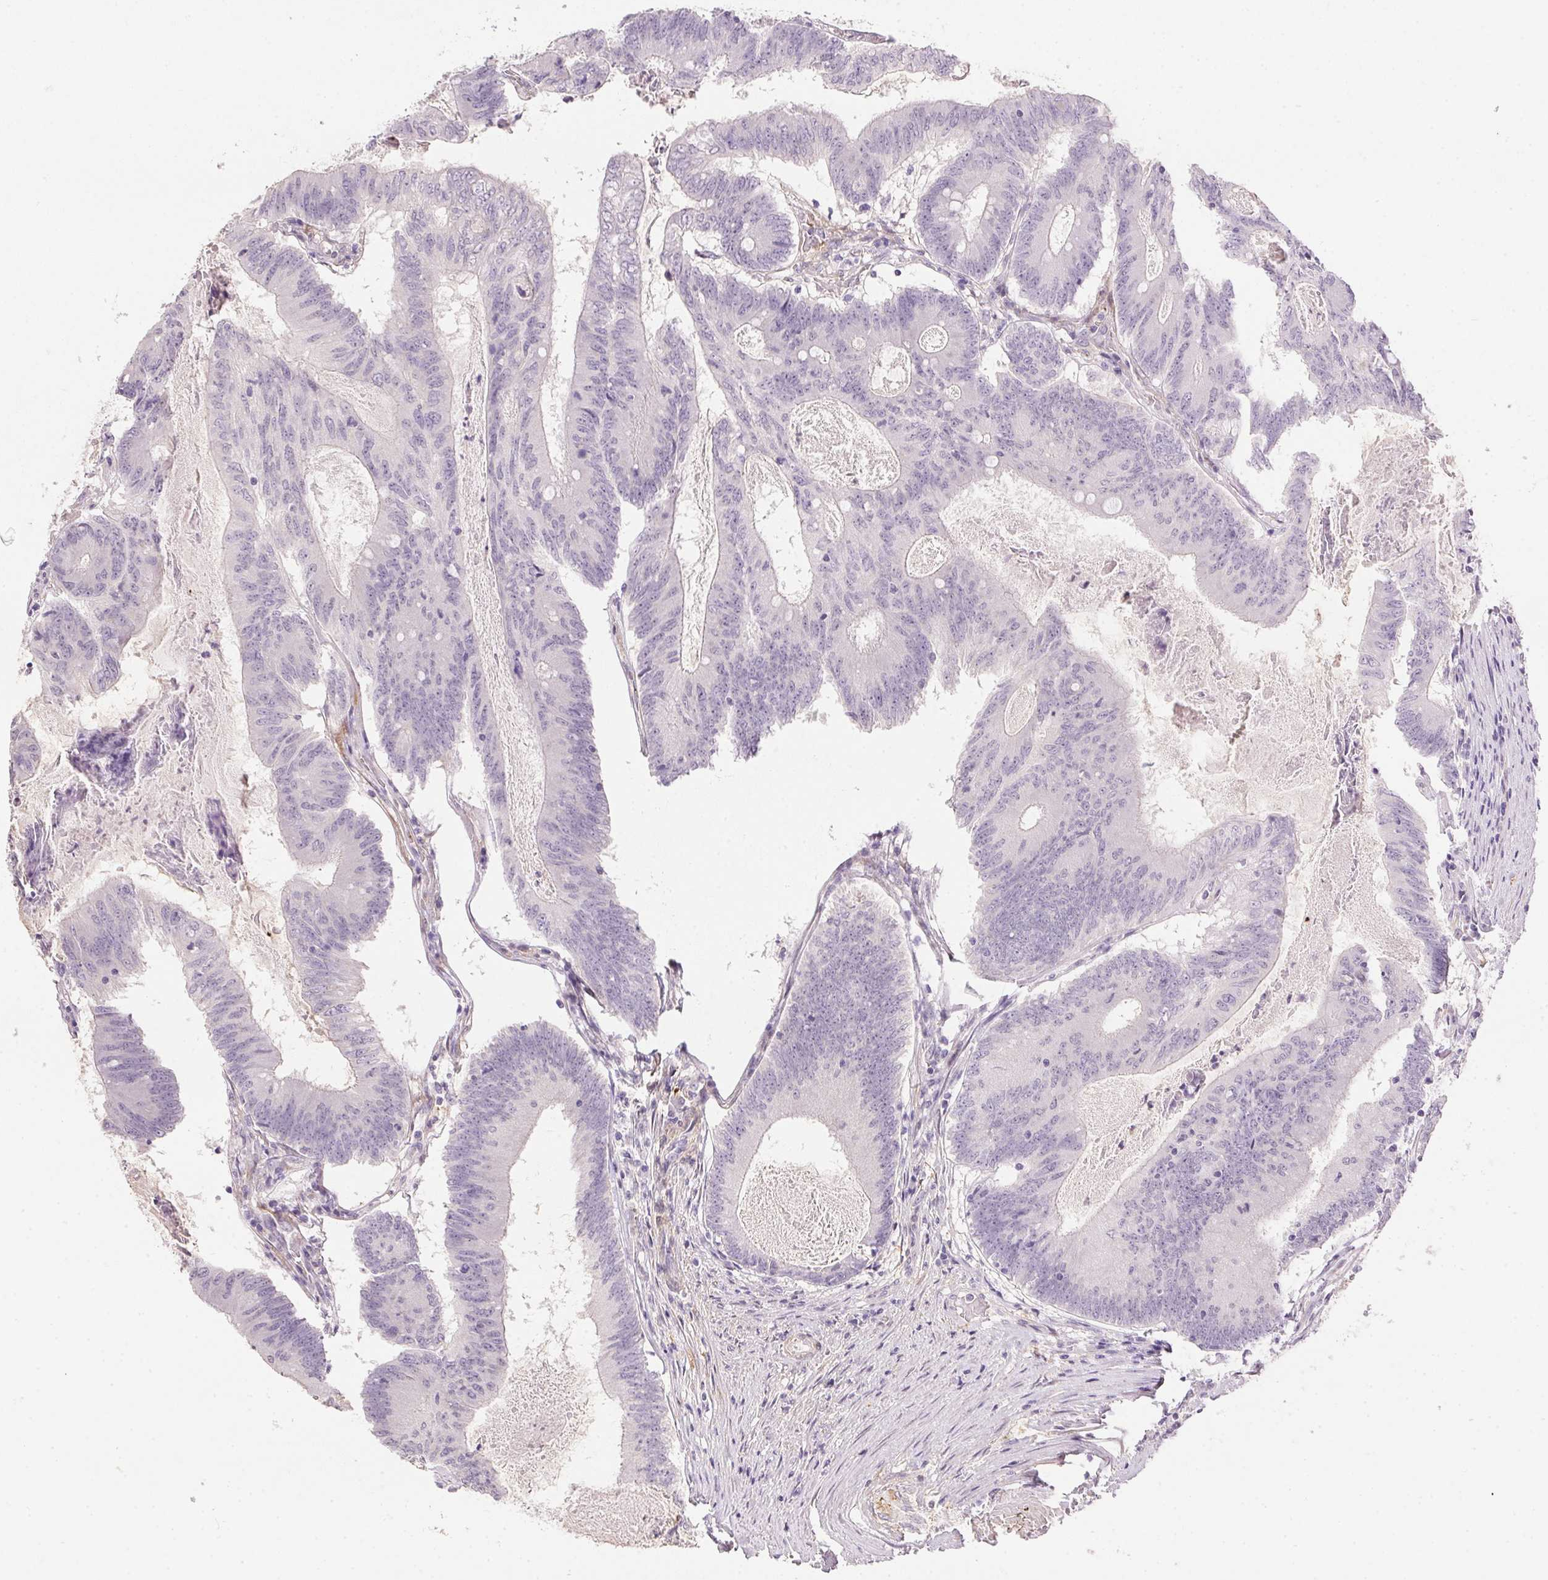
{"staining": {"intensity": "negative", "quantity": "none", "location": "none"}, "tissue": "colorectal cancer", "cell_type": "Tumor cells", "image_type": "cancer", "snomed": [{"axis": "morphology", "description": "Adenocarcinoma, NOS"}, {"axis": "topography", "description": "Colon"}], "caption": "This is an immunohistochemistry (IHC) image of colorectal cancer. There is no positivity in tumor cells.", "gene": "PRL", "patient": {"sex": "female", "age": 70}}